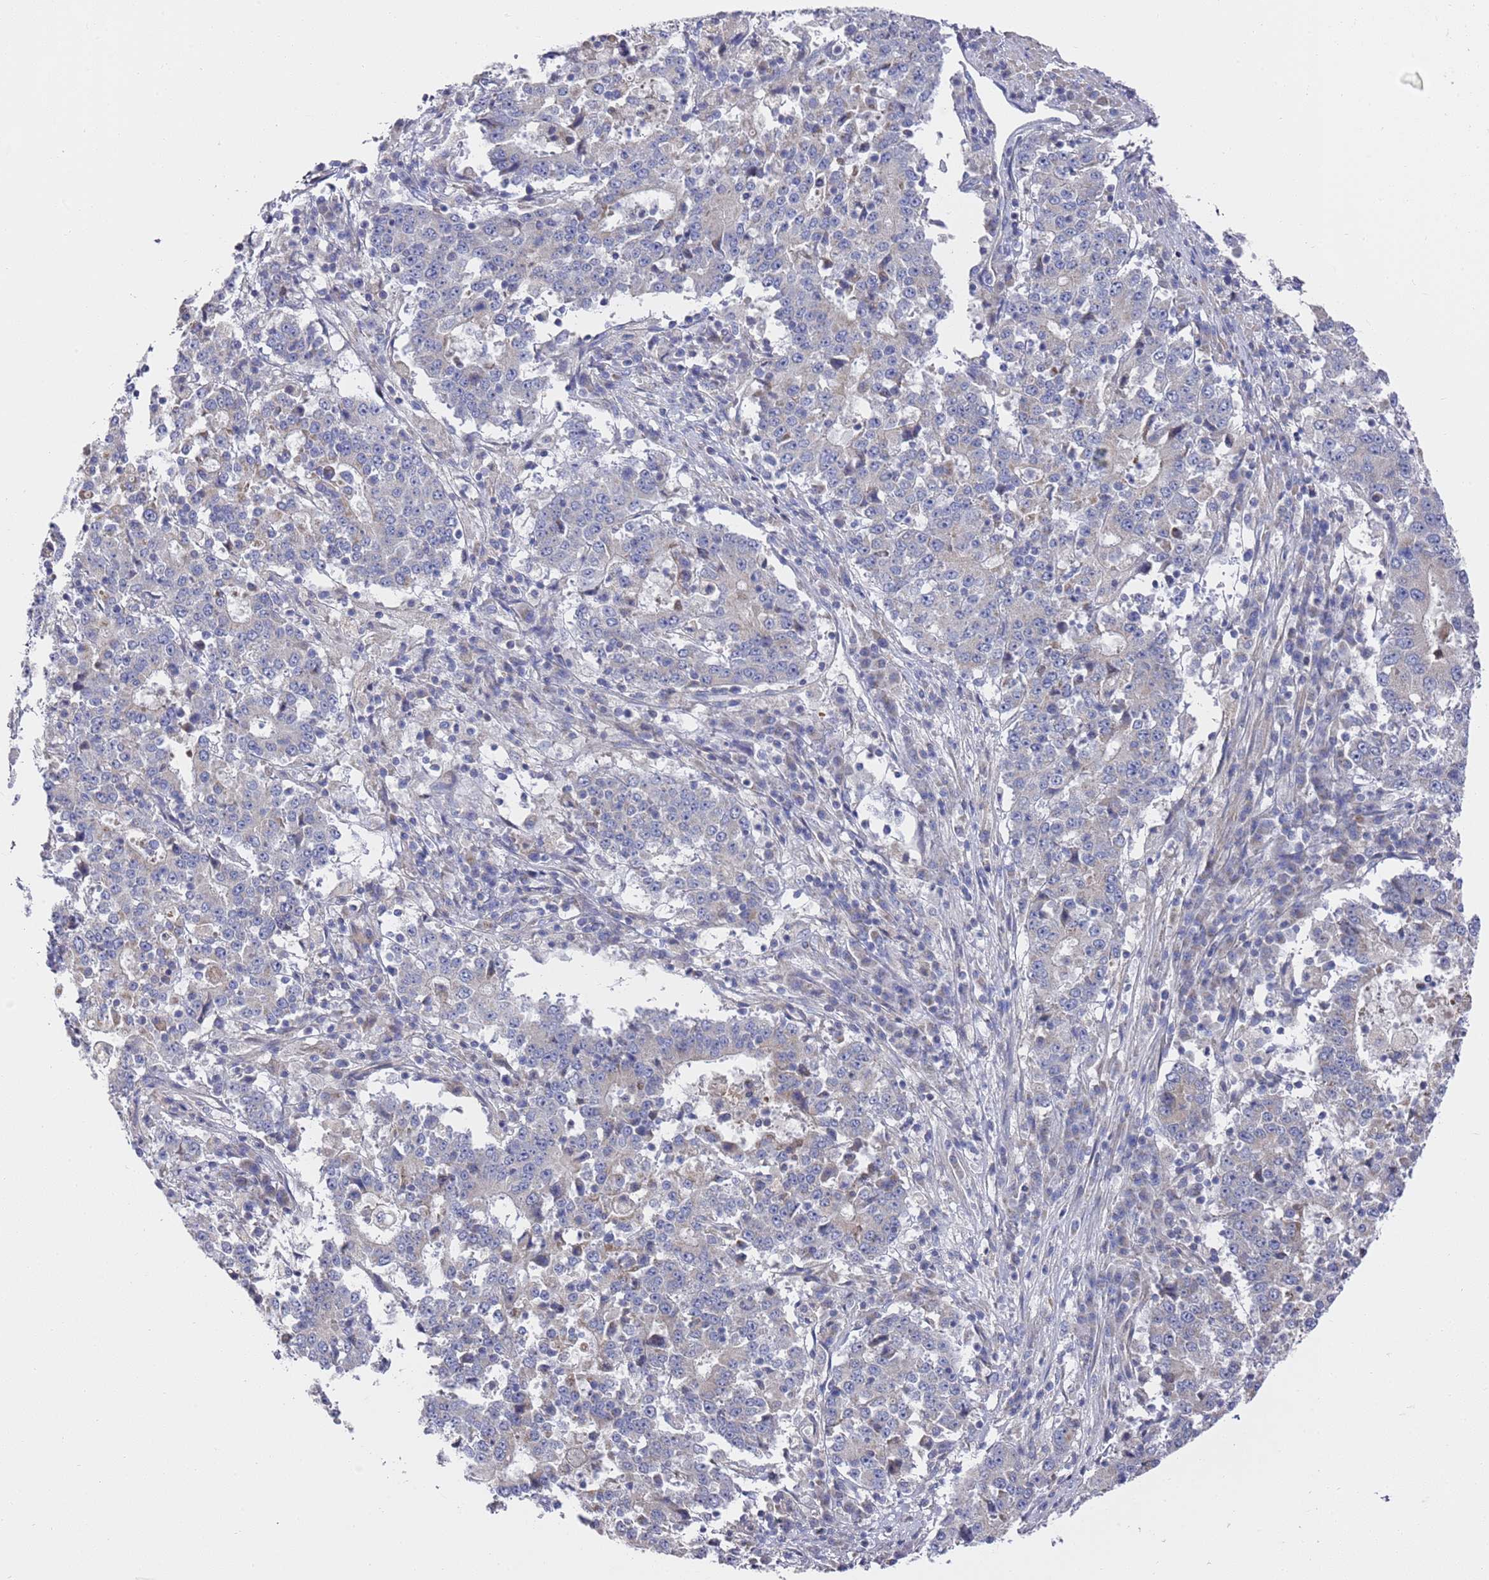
{"staining": {"intensity": "negative", "quantity": "none", "location": "none"}, "tissue": "stomach cancer", "cell_type": "Tumor cells", "image_type": "cancer", "snomed": [{"axis": "morphology", "description": "Adenocarcinoma, NOS"}, {"axis": "topography", "description": "Stomach"}], "caption": "Human stomach cancer stained for a protein using immunohistochemistry (IHC) reveals no staining in tumor cells.", "gene": "SCAPER", "patient": {"sex": "male", "age": 59}}